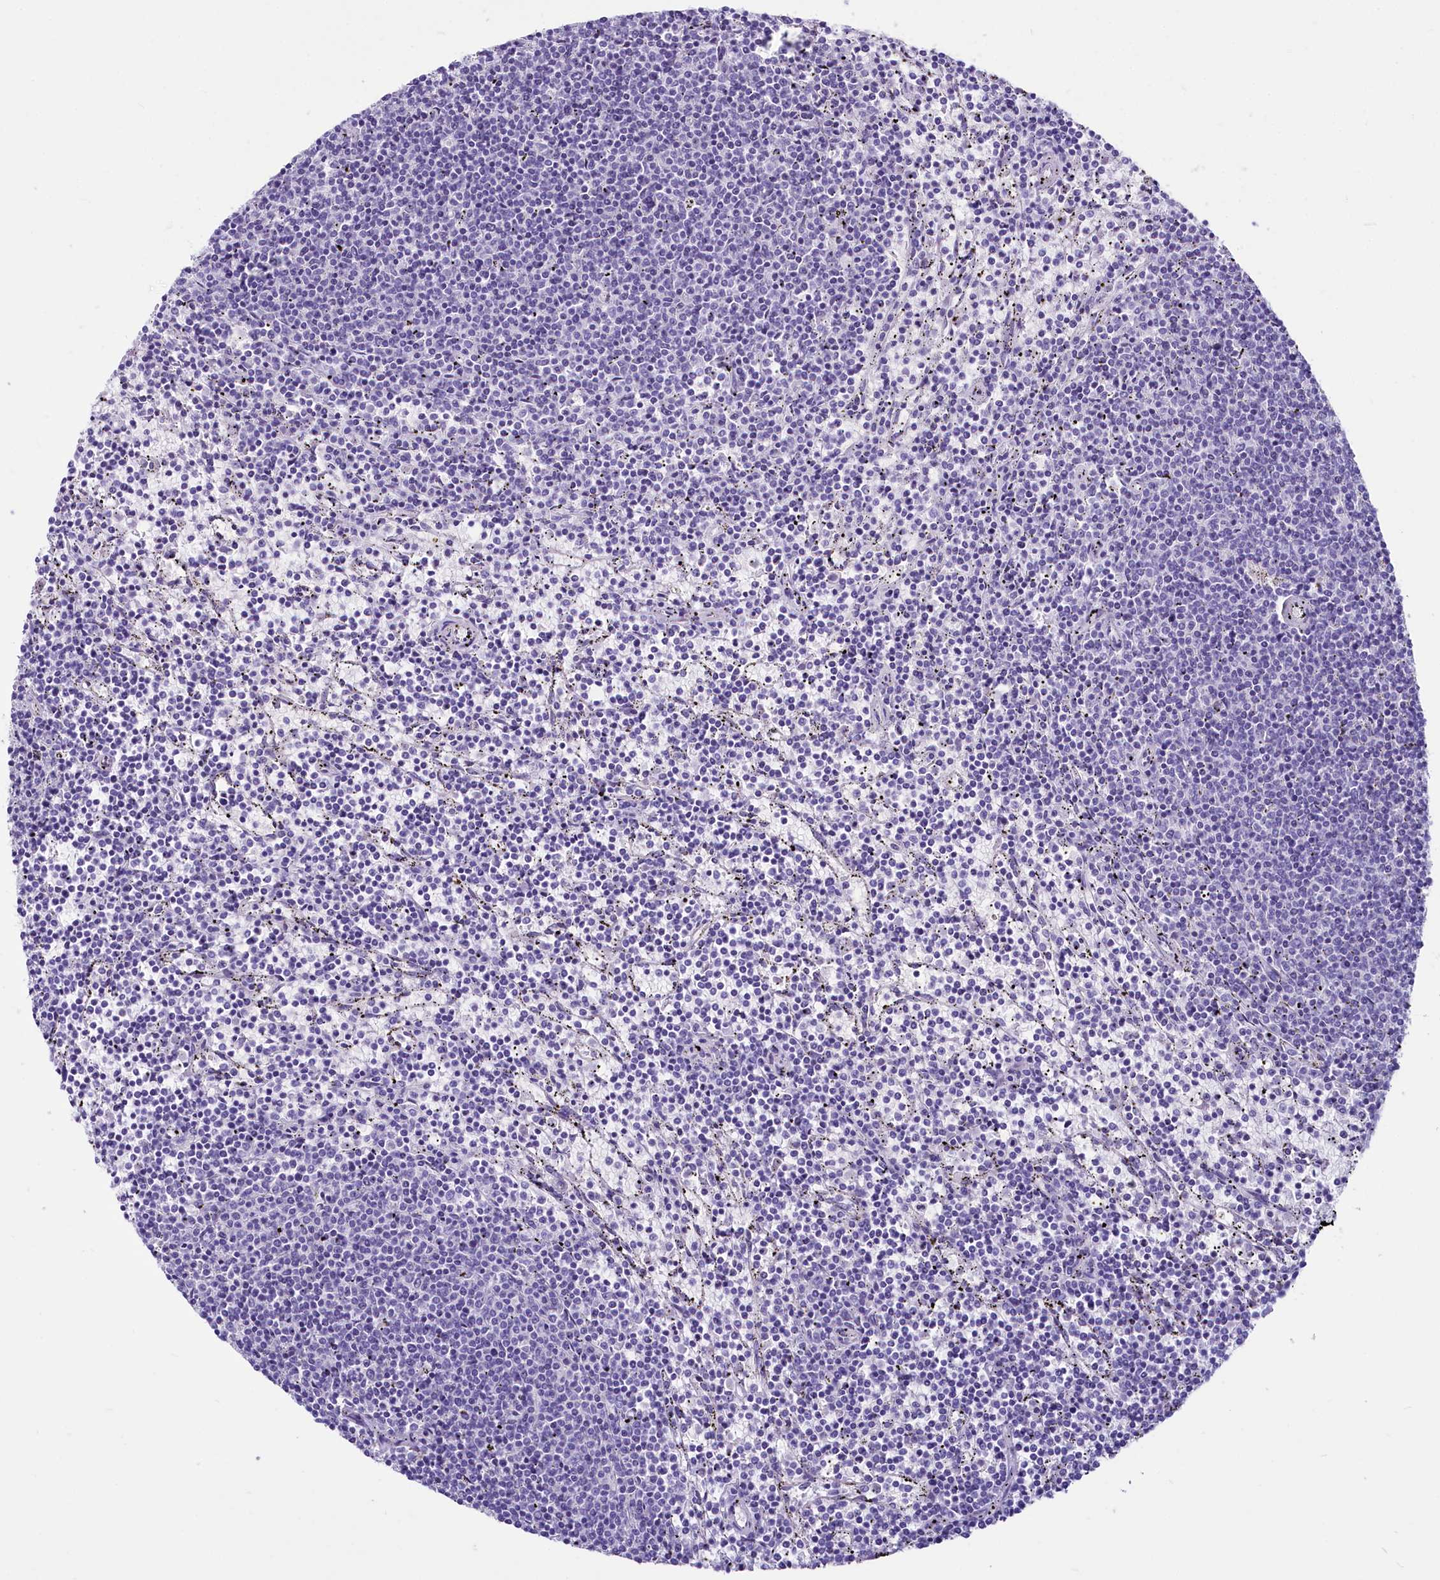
{"staining": {"intensity": "negative", "quantity": "none", "location": "none"}, "tissue": "lymphoma", "cell_type": "Tumor cells", "image_type": "cancer", "snomed": [{"axis": "morphology", "description": "Malignant lymphoma, non-Hodgkin's type, Low grade"}, {"axis": "topography", "description": "Spleen"}], "caption": "Immunohistochemical staining of human lymphoma exhibits no significant expression in tumor cells. Nuclei are stained in blue.", "gene": "PROCR", "patient": {"sex": "female", "age": 50}}